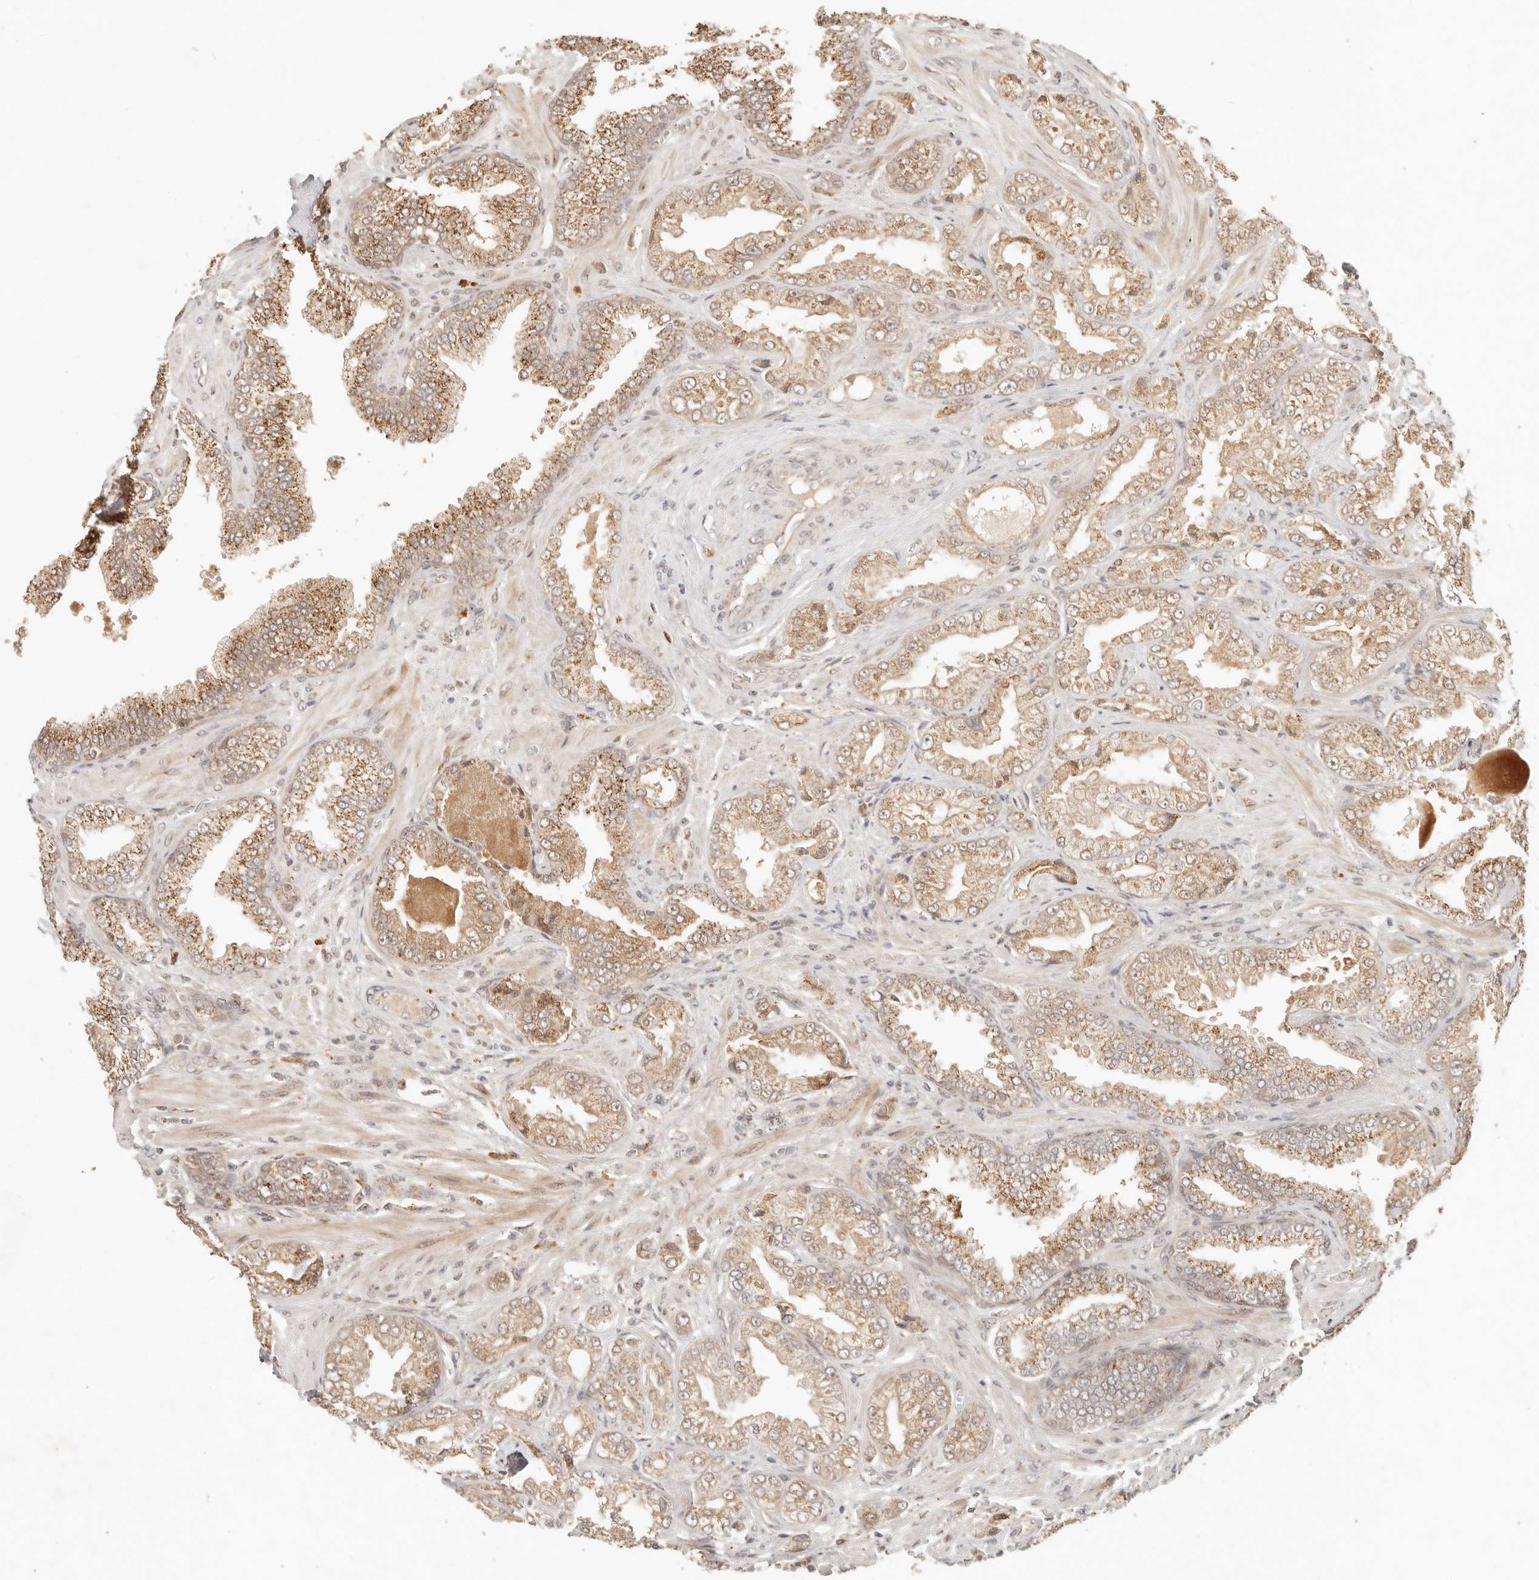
{"staining": {"intensity": "moderate", "quantity": ">75%", "location": "cytoplasmic/membranous,nuclear"}, "tissue": "prostate cancer", "cell_type": "Tumor cells", "image_type": "cancer", "snomed": [{"axis": "morphology", "description": "Adenocarcinoma, Low grade"}, {"axis": "topography", "description": "Prostate"}], "caption": "About >75% of tumor cells in human low-grade adenocarcinoma (prostate) reveal moderate cytoplasmic/membranous and nuclear protein expression as visualized by brown immunohistochemical staining.", "gene": "INTS11", "patient": {"sex": "male", "age": 62}}